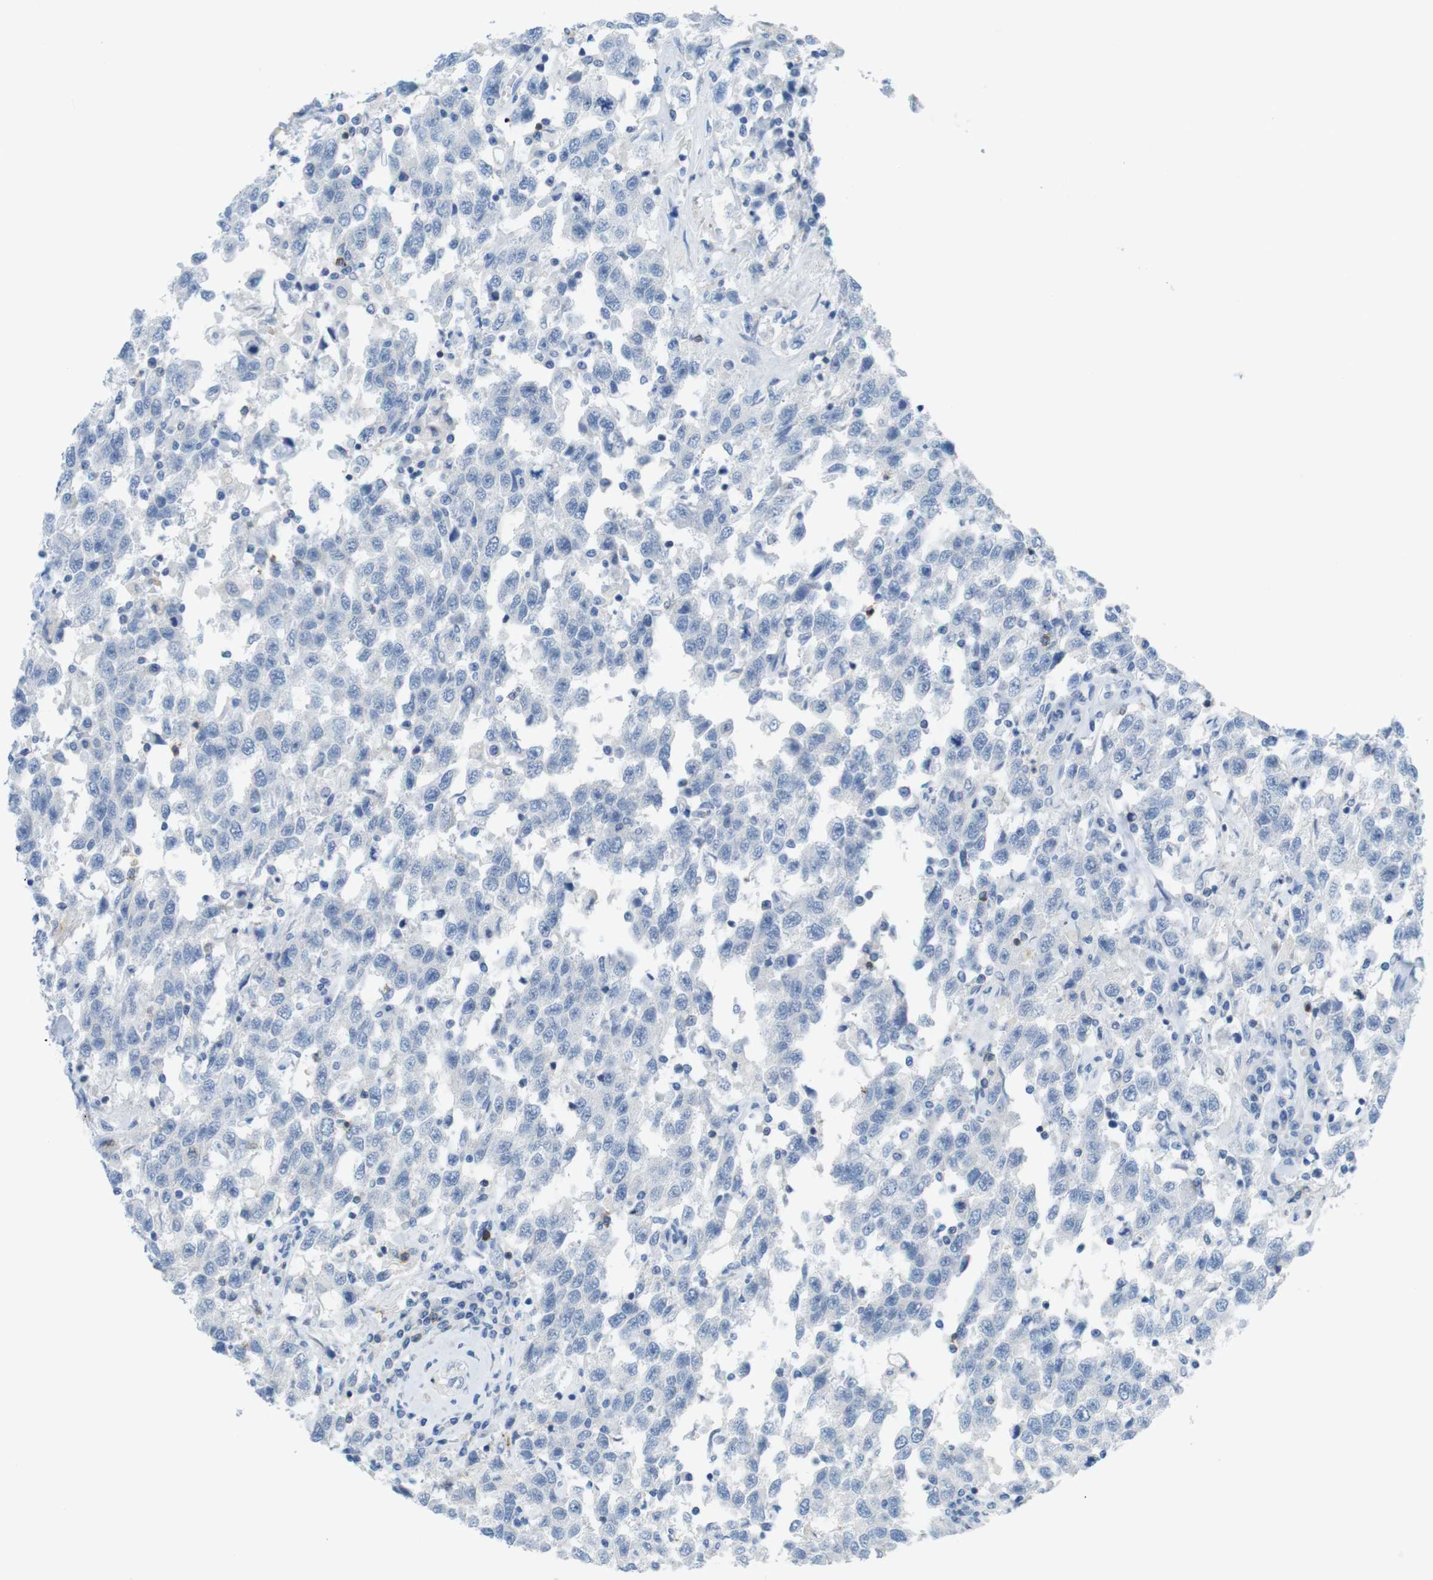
{"staining": {"intensity": "negative", "quantity": "none", "location": "none"}, "tissue": "testis cancer", "cell_type": "Tumor cells", "image_type": "cancer", "snomed": [{"axis": "morphology", "description": "Seminoma, NOS"}, {"axis": "topography", "description": "Testis"}], "caption": "Histopathology image shows no protein expression in tumor cells of testis seminoma tissue.", "gene": "CD5", "patient": {"sex": "male", "age": 41}}